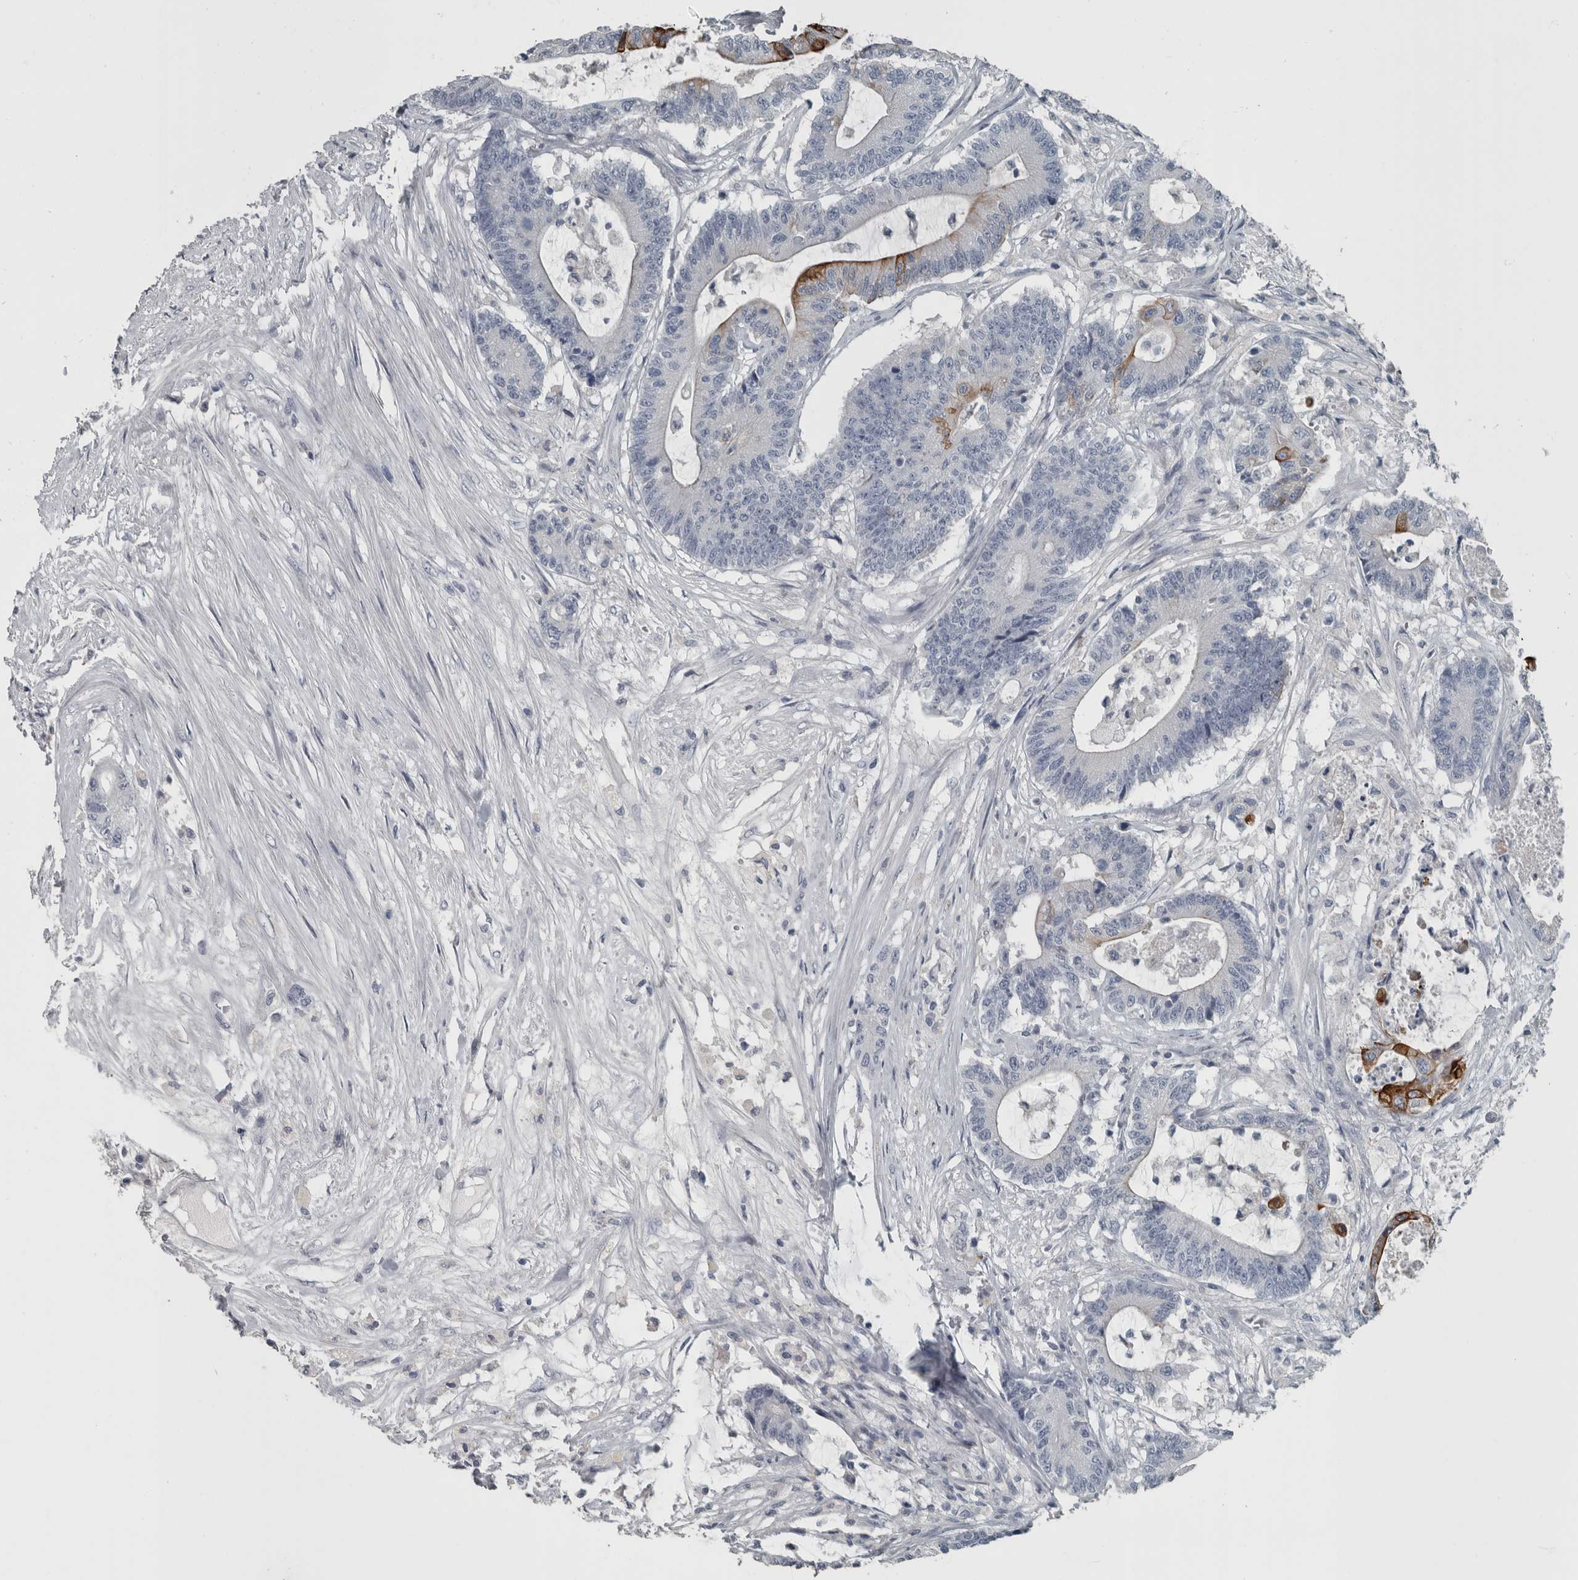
{"staining": {"intensity": "strong", "quantity": "<25%", "location": "cytoplasmic/membranous"}, "tissue": "colorectal cancer", "cell_type": "Tumor cells", "image_type": "cancer", "snomed": [{"axis": "morphology", "description": "Adenocarcinoma, NOS"}, {"axis": "topography", "description": "Colon"}], "caption": "Colorectal cancer stained for a protein exhibits strong cytoplasmic/membranous positivity in tumor cells. (DAB = brown stain, brightfield microscopy at high magnification).", "gene": "KRT20", "patient": {"sex": "female", "age": 84}}